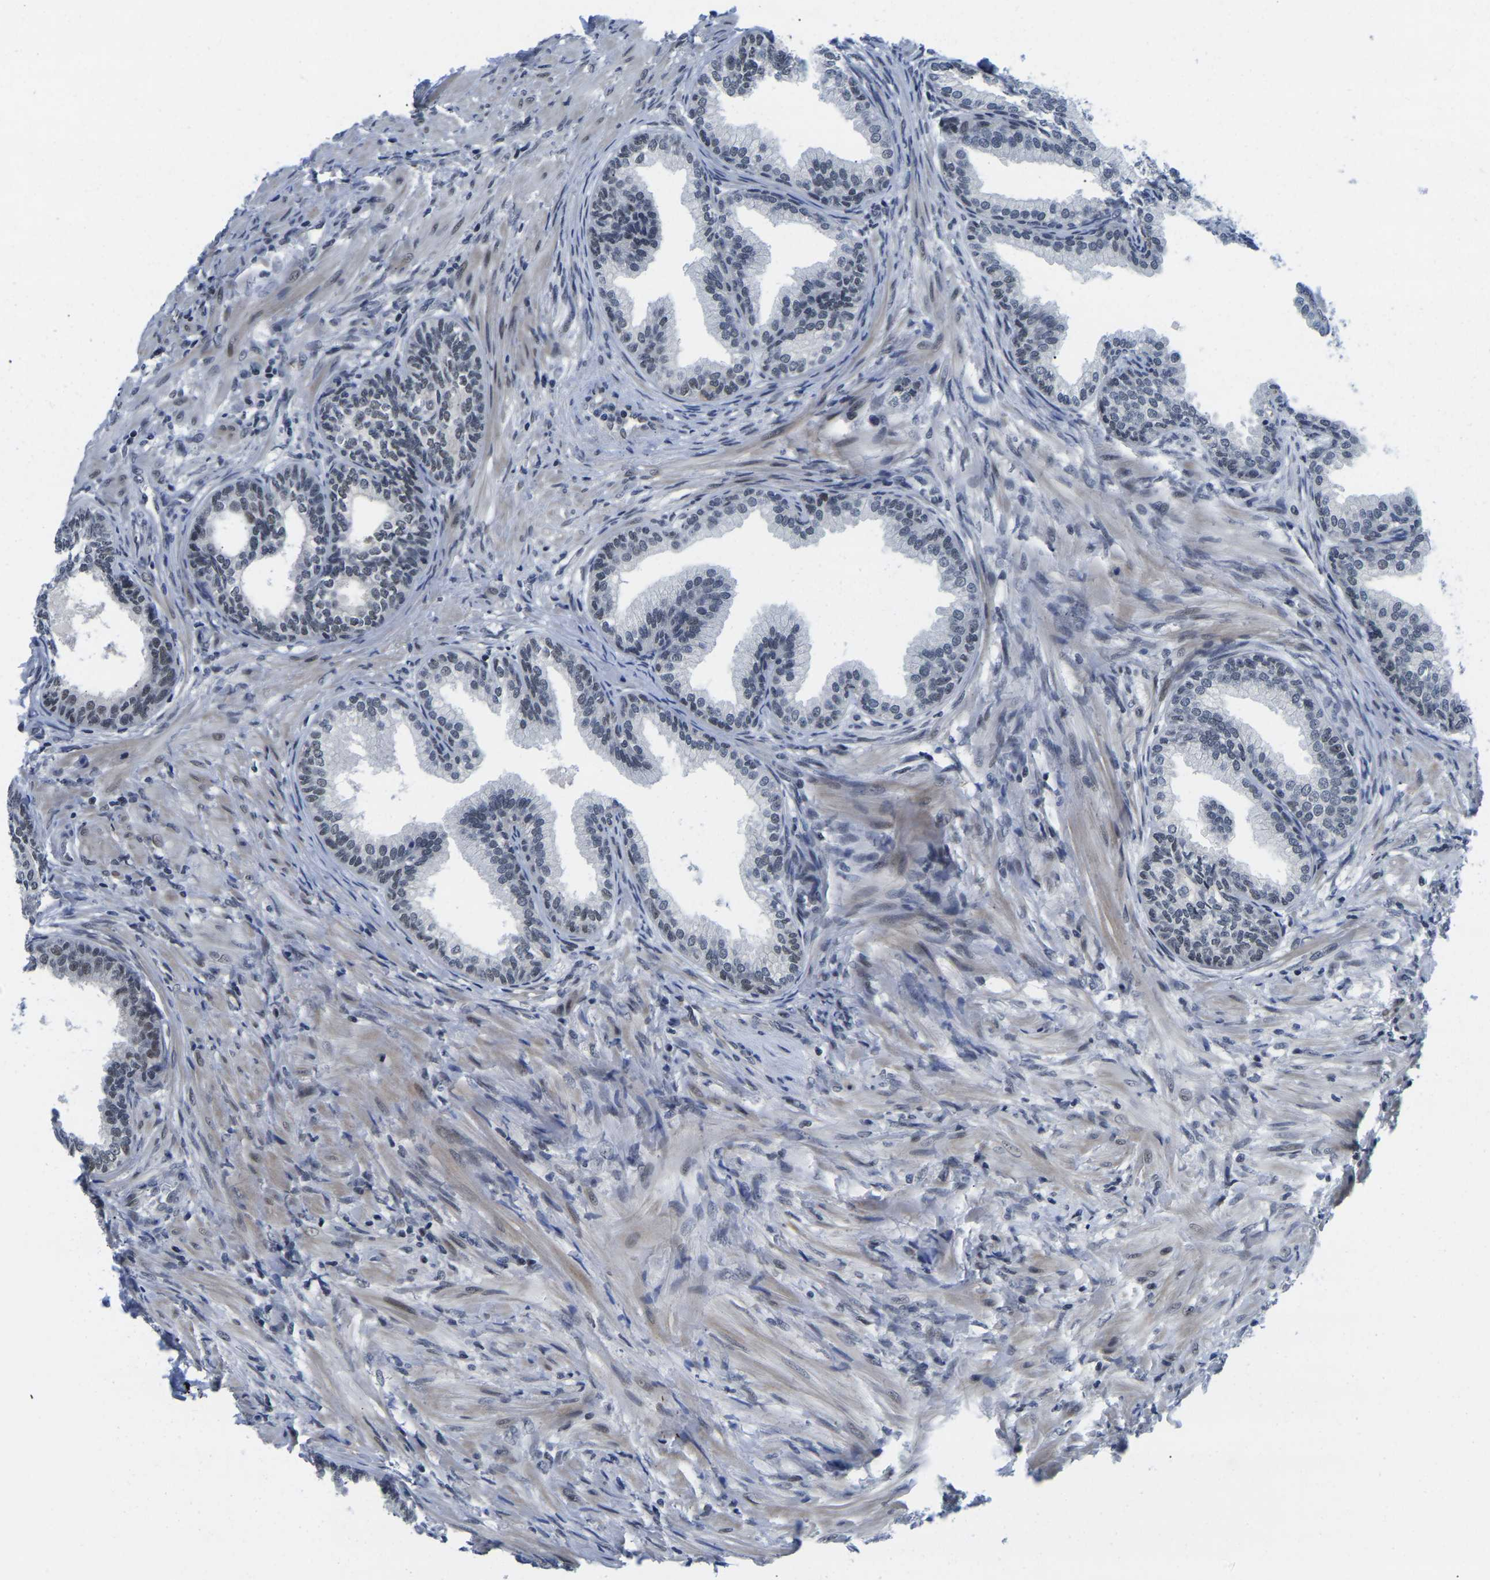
{"staining": {"intensity": "negative", "quantity": "none", "location": "none"}, "tissue": "prostate", "cell_type": "Glandular cells", "image_type": "normal", "snomed": [{"axis": "morphology", "description": "Normal tissue, NOS"}, {"axis": "topography", "description": "Prostate"}], "caption": "Immunohistochemistry (IHC) image of unremarkable prostate: human prostate stained with DAB shows no significant protein staining in glandular cells.", "gene": "POLDIP3", "patient": {"sex": "male", "age": 76}}